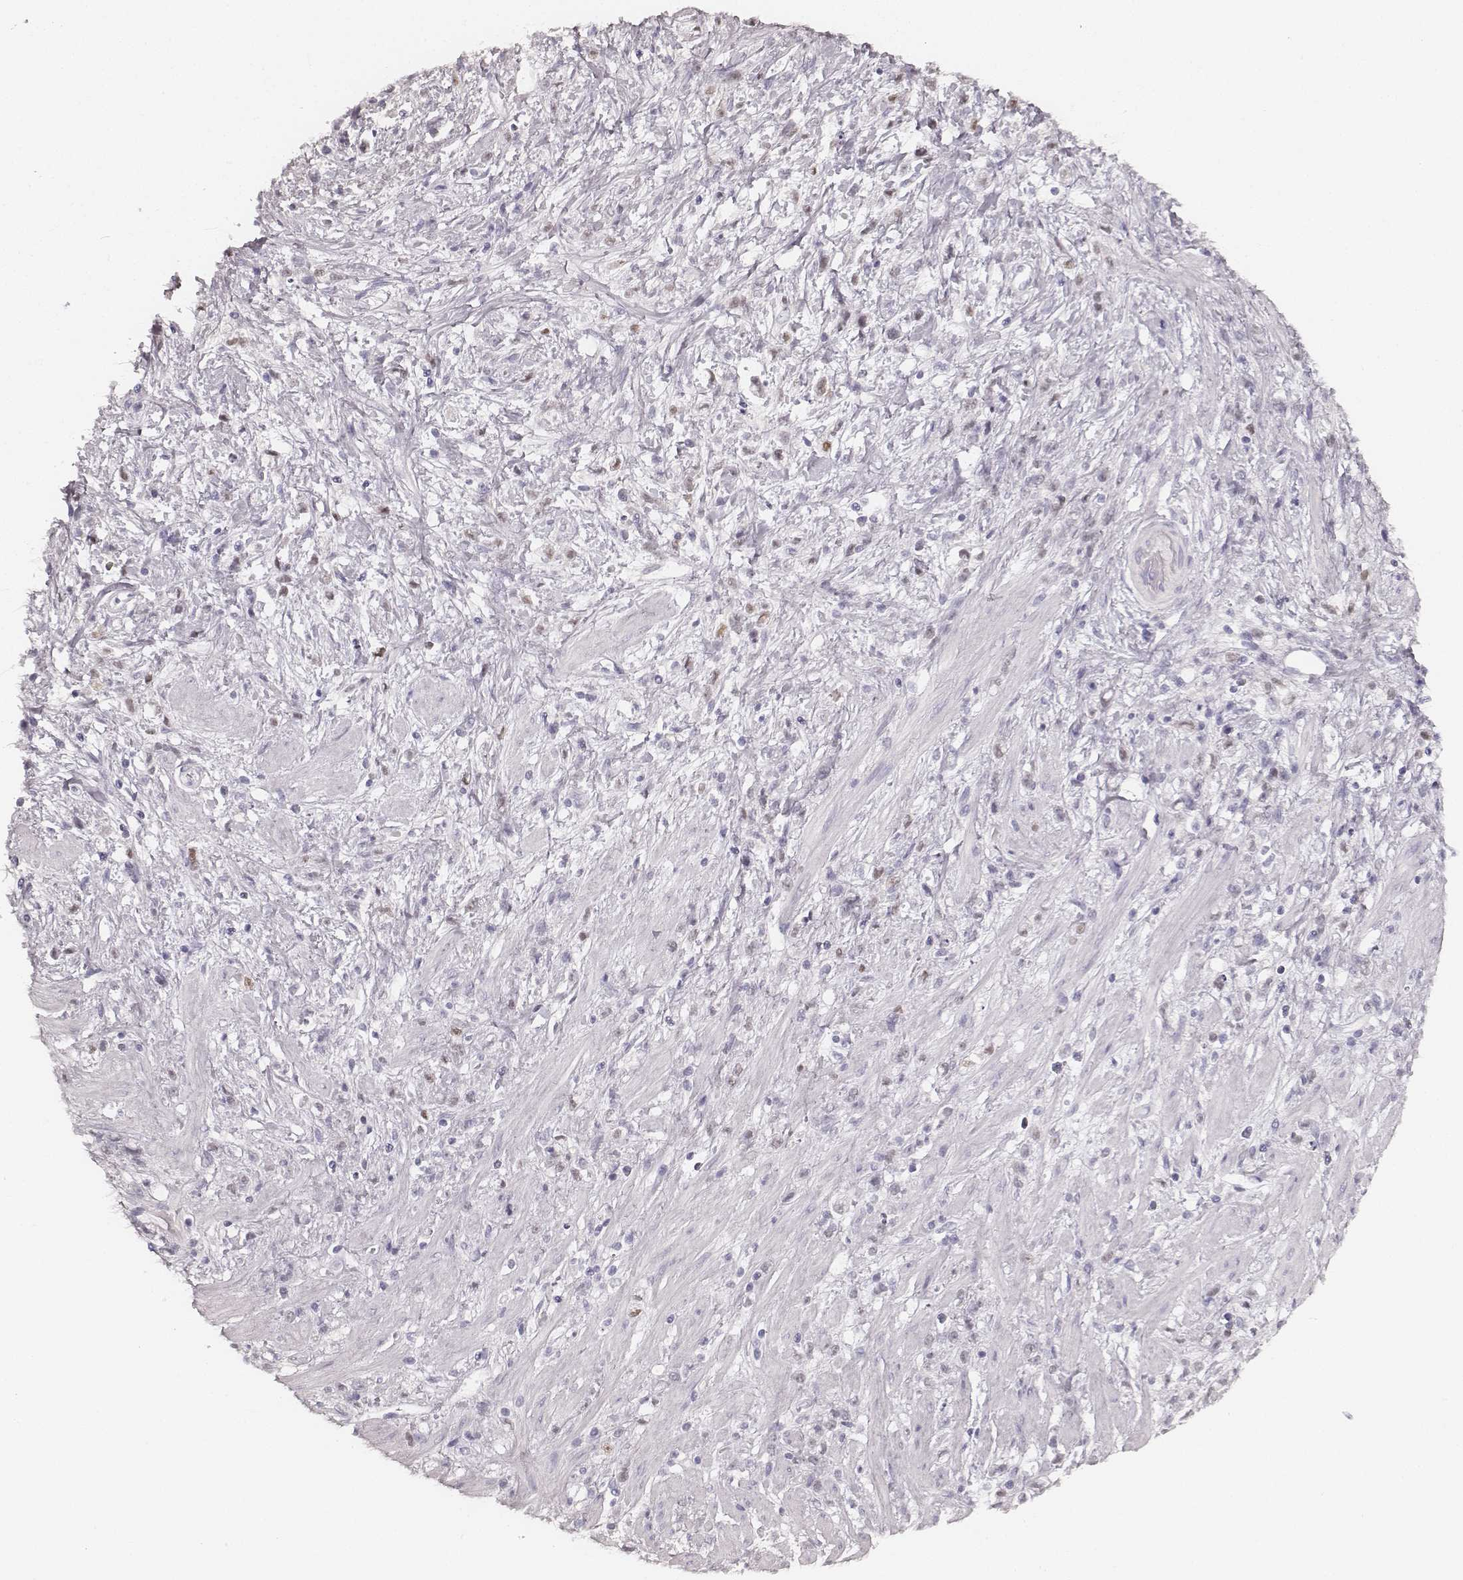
{"staining": {"intensity": "negative", "quantity": "none", "location": "none"}, "tissue": "stomach cancer", "cell_type": "Tumor cells", "image_type": "cancer", "snomed": [{"axis": "morphology", "description": "Adenocarcinoma, NOS"}, {"axis": "topography", "description": "Stomach"}], "caption": "Human stomach cancer (adenocarcinoma) stained for a protein using immunohistochemistry reveals no positivity in tumor cells.", "gene": "HNF4G", "patient": {"sex": "female", "age": 60}}